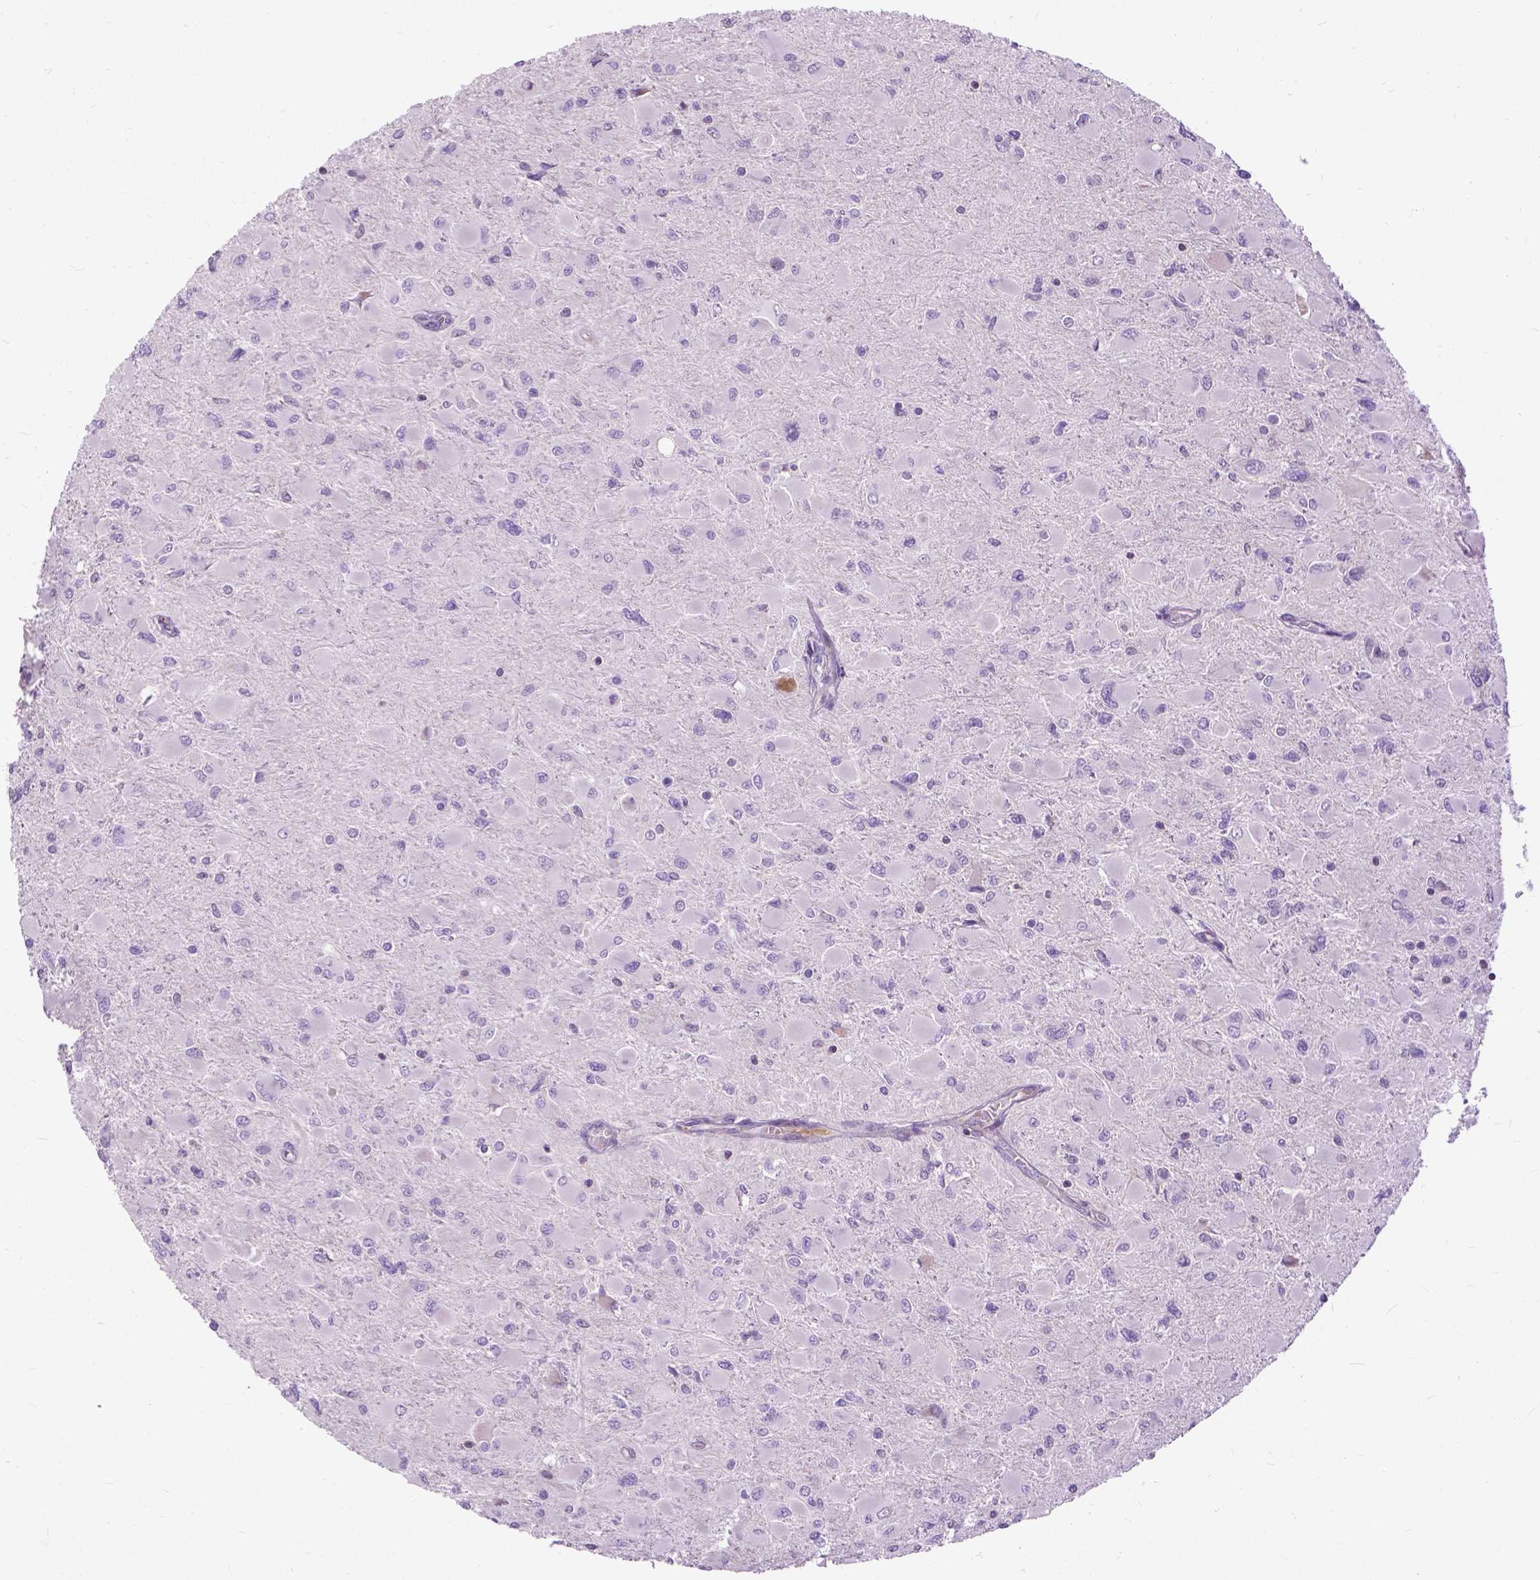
{"staining": {"intensity": "negative", "quantity": "none", "location": "none"}, "tissue": "glioma", "cell_type": "Tumor cells", "image_type": "cancer", "snomed": [{"axis": "morphology", "description": "Glioma, malignant, High grade"}, {"axis": "topography", "description": "Cerebral cortex"}], "caption": "Tumor cells show no significant staining in malignant glioma (high-grade). The staining was performed using DAB to visualize the protein expression in brown, while the nuclei were stained in blue with hematoxylin (Magnification: 20x).", "gene": "JAK3", "patient": {"sex": "female", "age": 36}}